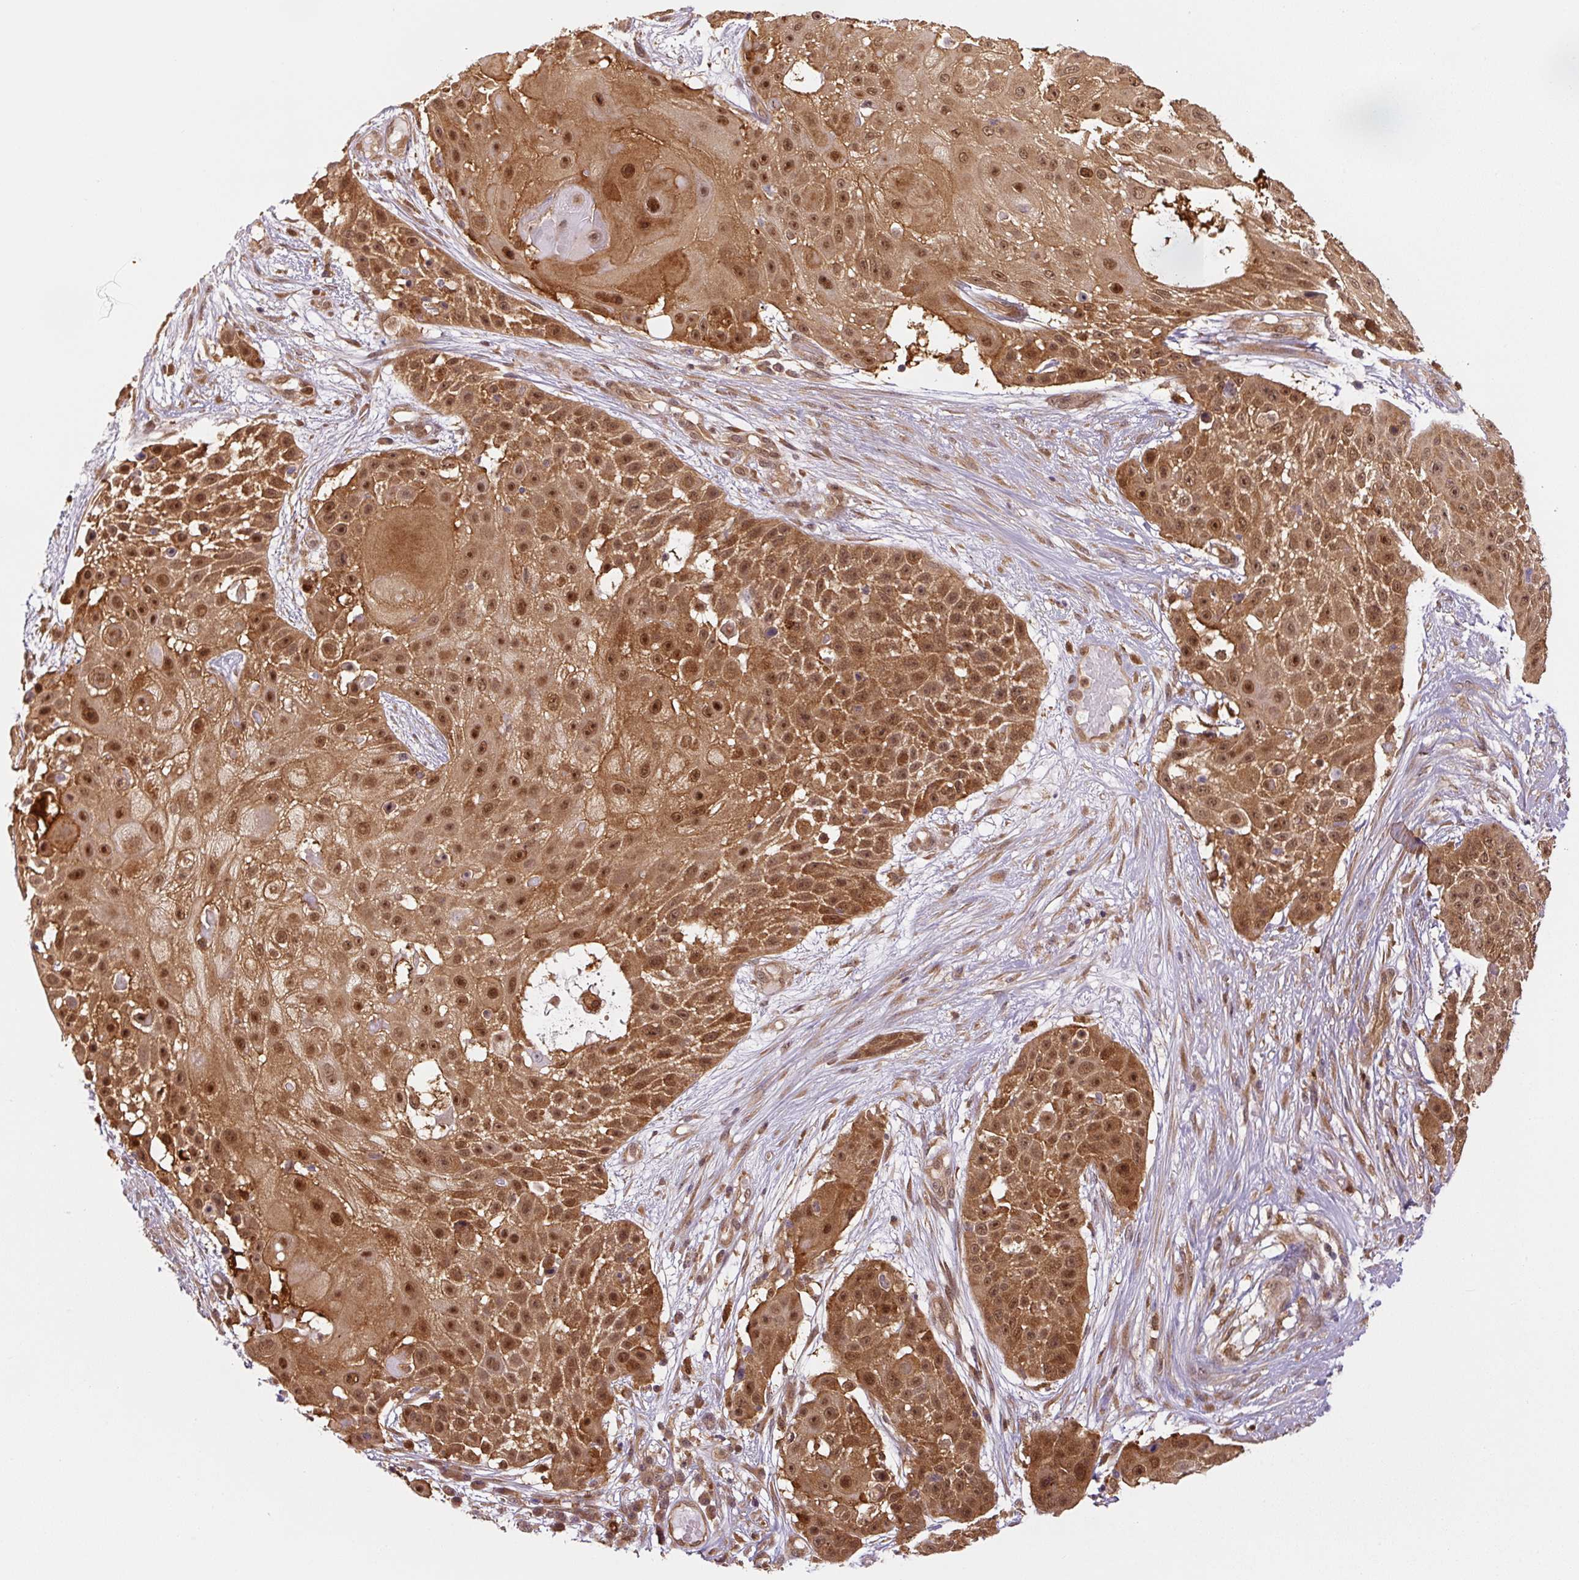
{"staining": {"intensity": "moderate", "quantity": ">75%", "location": "cytoplasmic/membranous,nuclear"}, "tissue": "skin cancer", "cell_type": "Tumor cells", "image_type": "cancer", "snomed": [{"axis": "morphology", "description": "Squamous cell carcinoma, NOS"}, {"axis": "topography", "description": "Skin"}], "caption": "This is a micrograph of immunohistochemistry staining of skin cancer (squamous cell carcinoma), which shows moderate expression in the cytoplasmic/membranous and nuclear of tumor cells.", "gene": "ZSWIM7", "patient": {"sex": "female", "age": 86}}